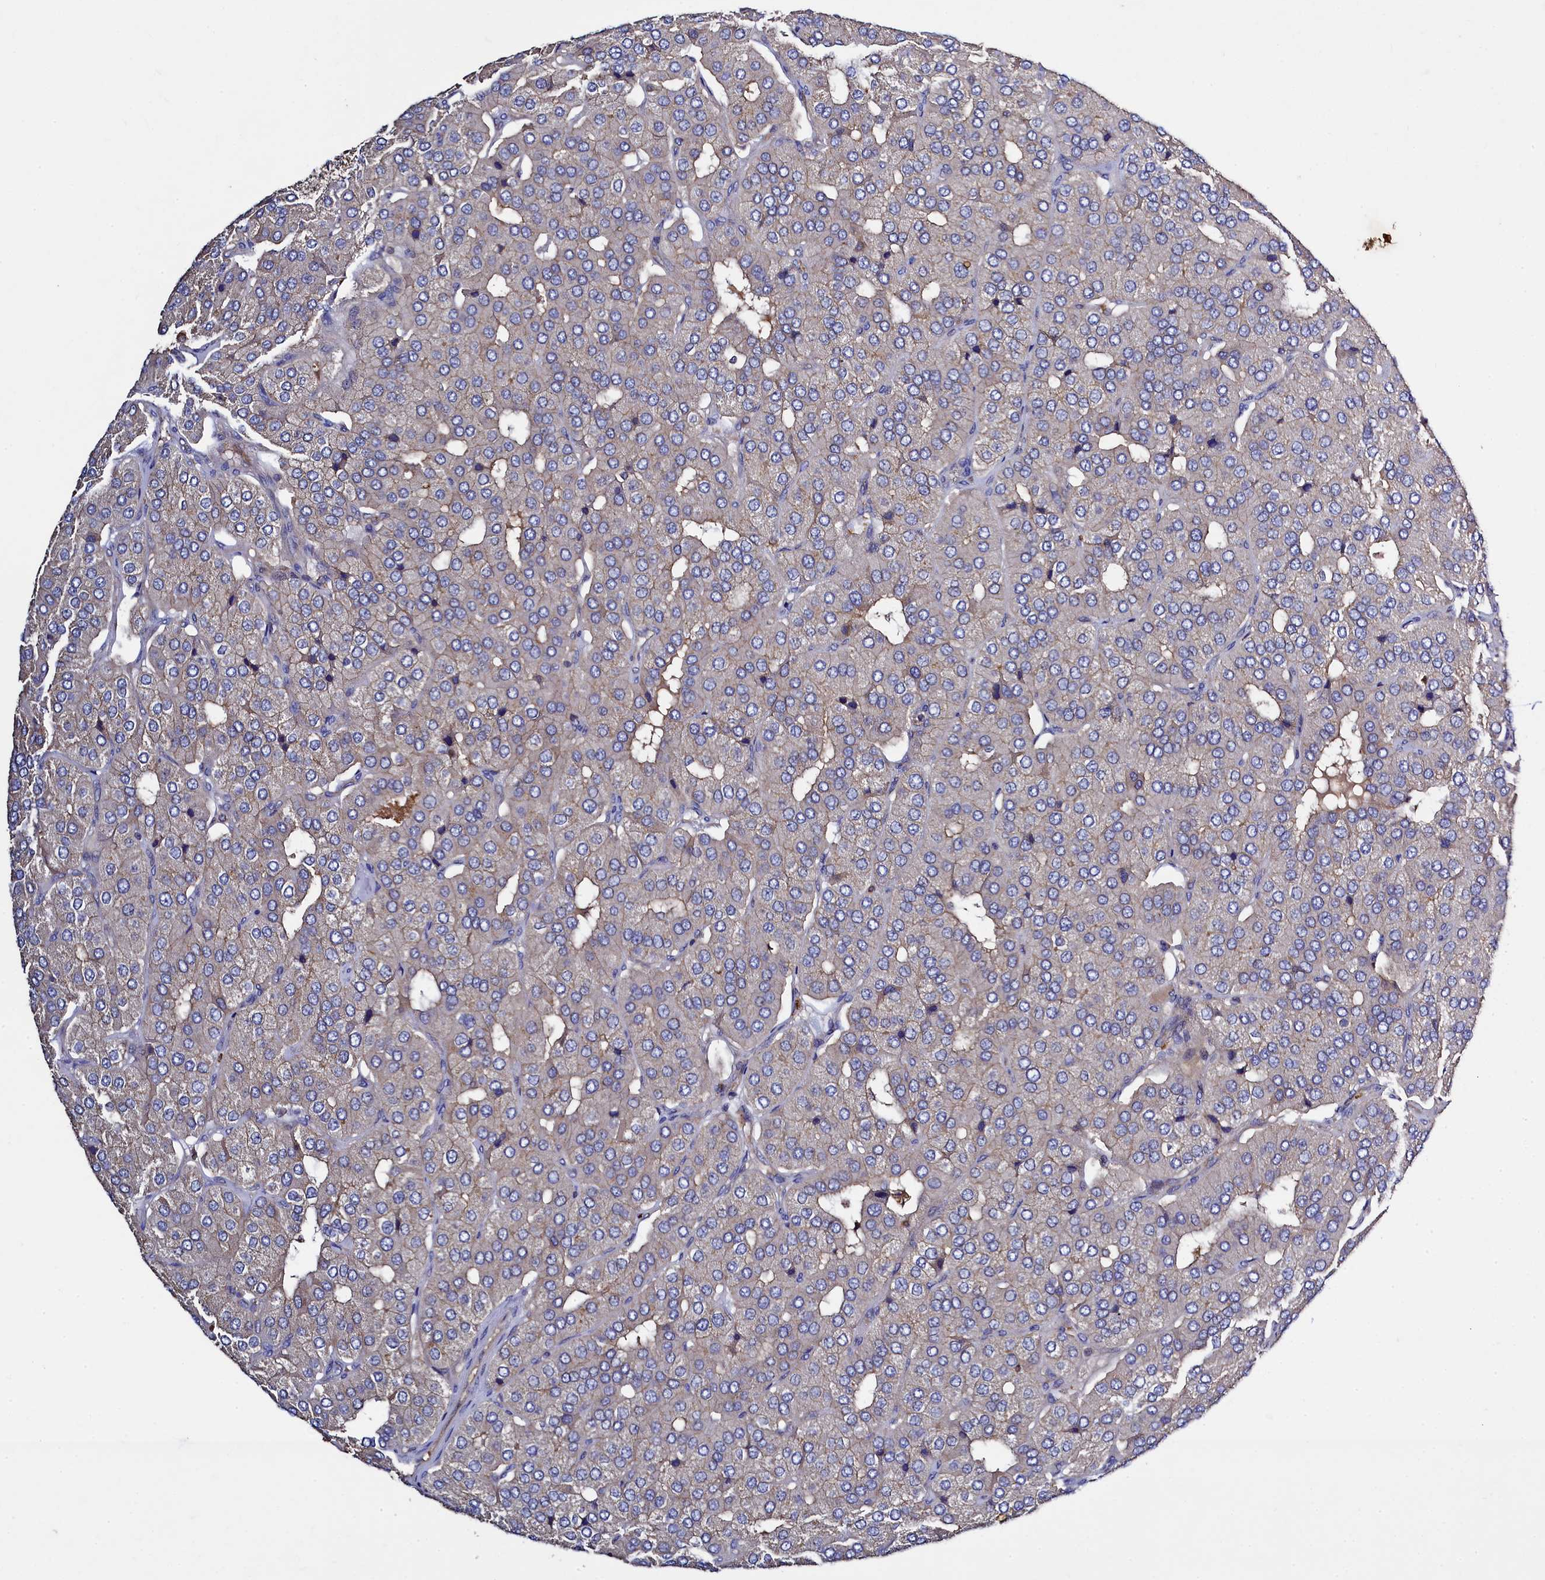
{"staining": {"intensity": "weak", "quantity": "<25%", "location": "cytoplasmic/membranous"}, "tissue": "parathyroid gland", "cell_type": "Glandular cells", "image_type": "normal", "snomed": [{"axis": "morphology", "description": "Normal tissue, NOS"}, {"axis": "morphology", "description": "Adenoma, NOS"}, {"axis": "topography", "description": "Parathyroid gland"}], "caption": "Parathyroid gland stained for a protein using IHC displays no positivity glandular cells.", "gene": "TK2", "patient": {"sex": "female", "age": 86}}